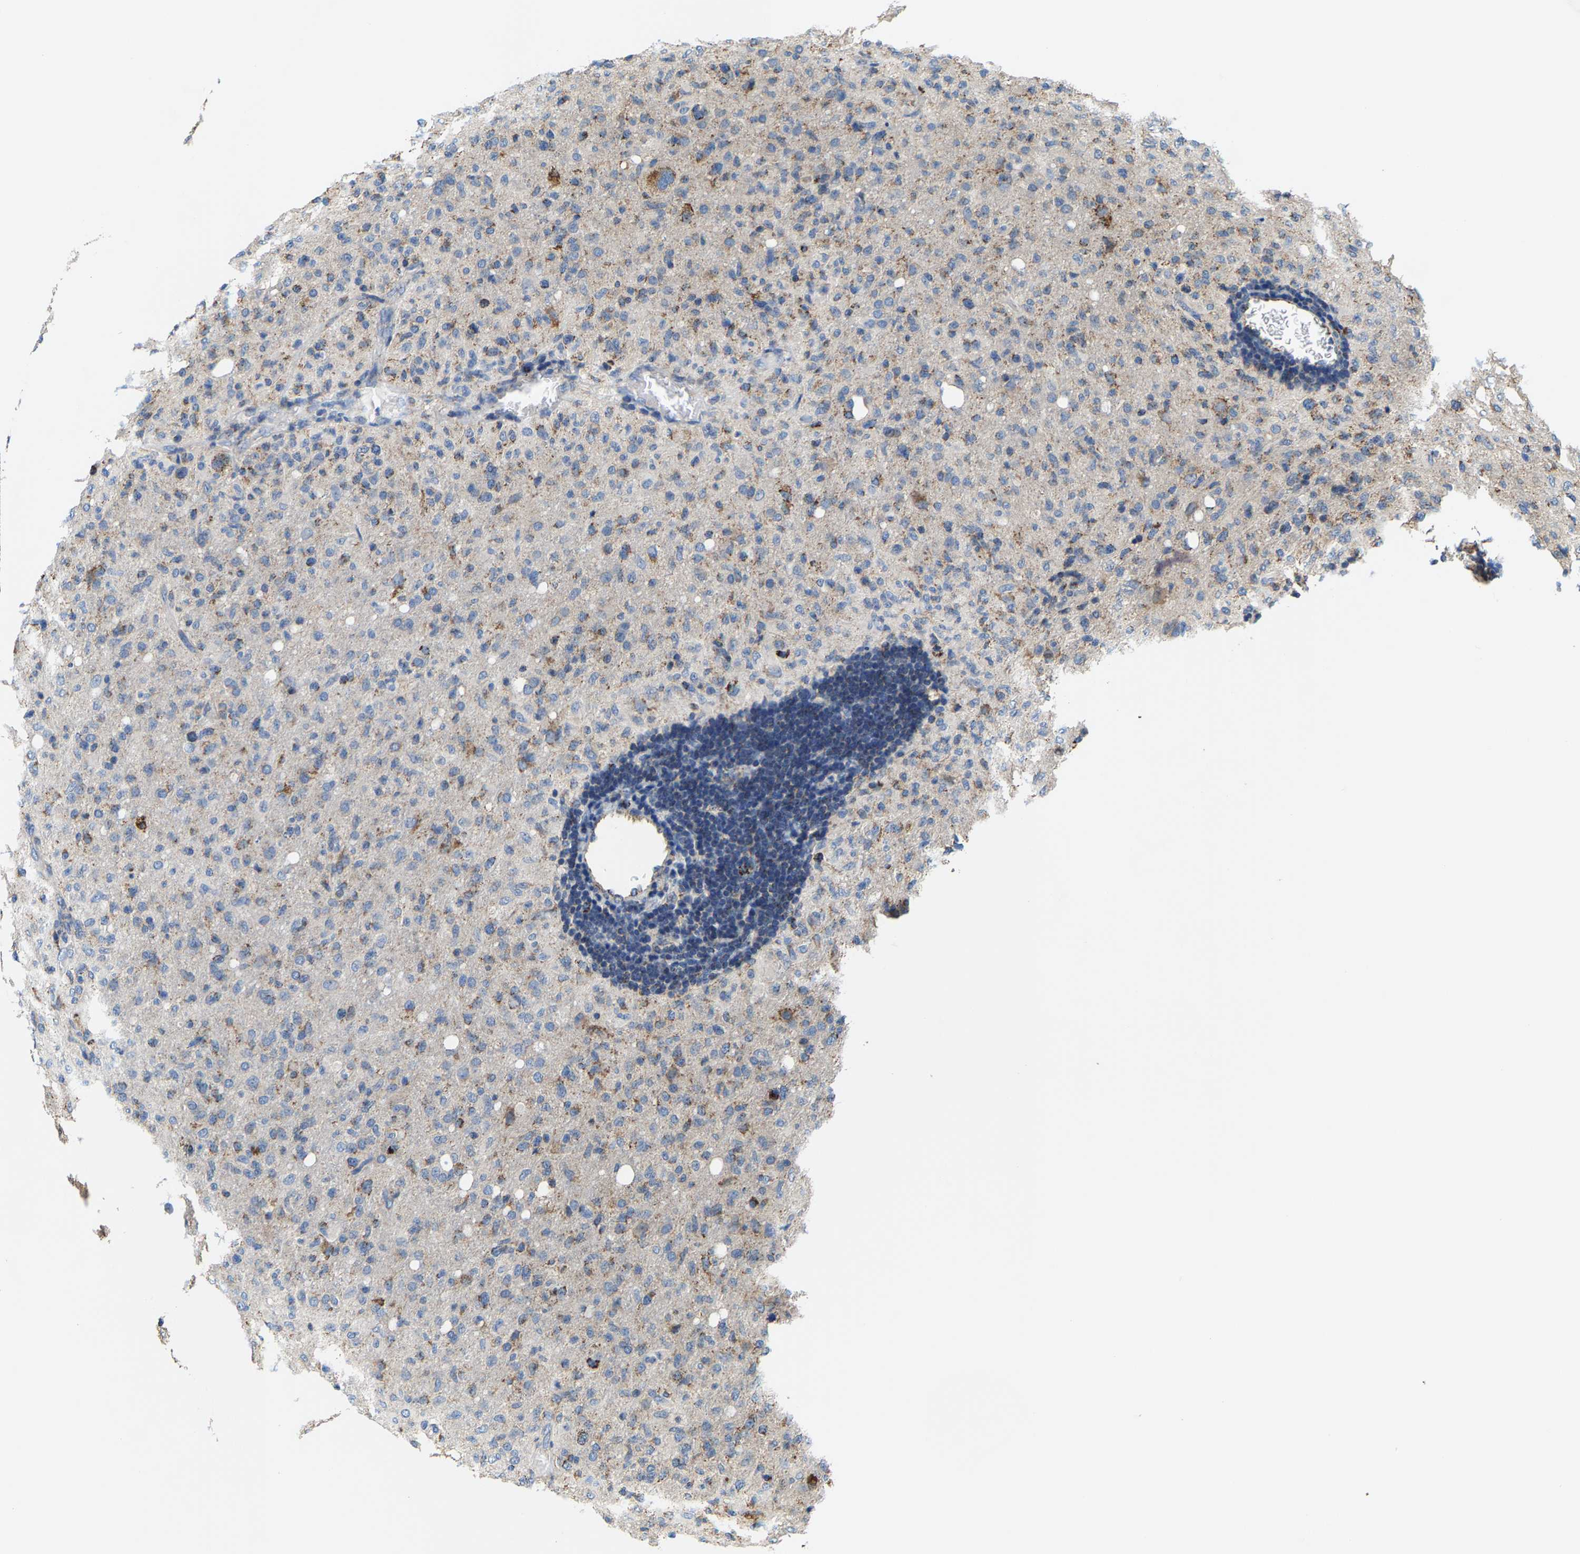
{"staining": {"intensity": "moderate", "quantity": "25%-75%", "location": "cytoplasmic/membranous"}, "tissue": "glioma", "cell_type": "Tumor cells", "image_type": "cancer", "snomed": [{"axis": "morphology", "description": "Glioma, malignant, High grade"}, {"axis": "topography", "description": "Brain"}], "caption": "An image of human high-grade glioma (malignant) stained for a protein displays moderate cytoplasmic/membranous brown staining in tumor cells.", "gene": "SHMT2", "patient": {"sex": "female", "age": 57}}